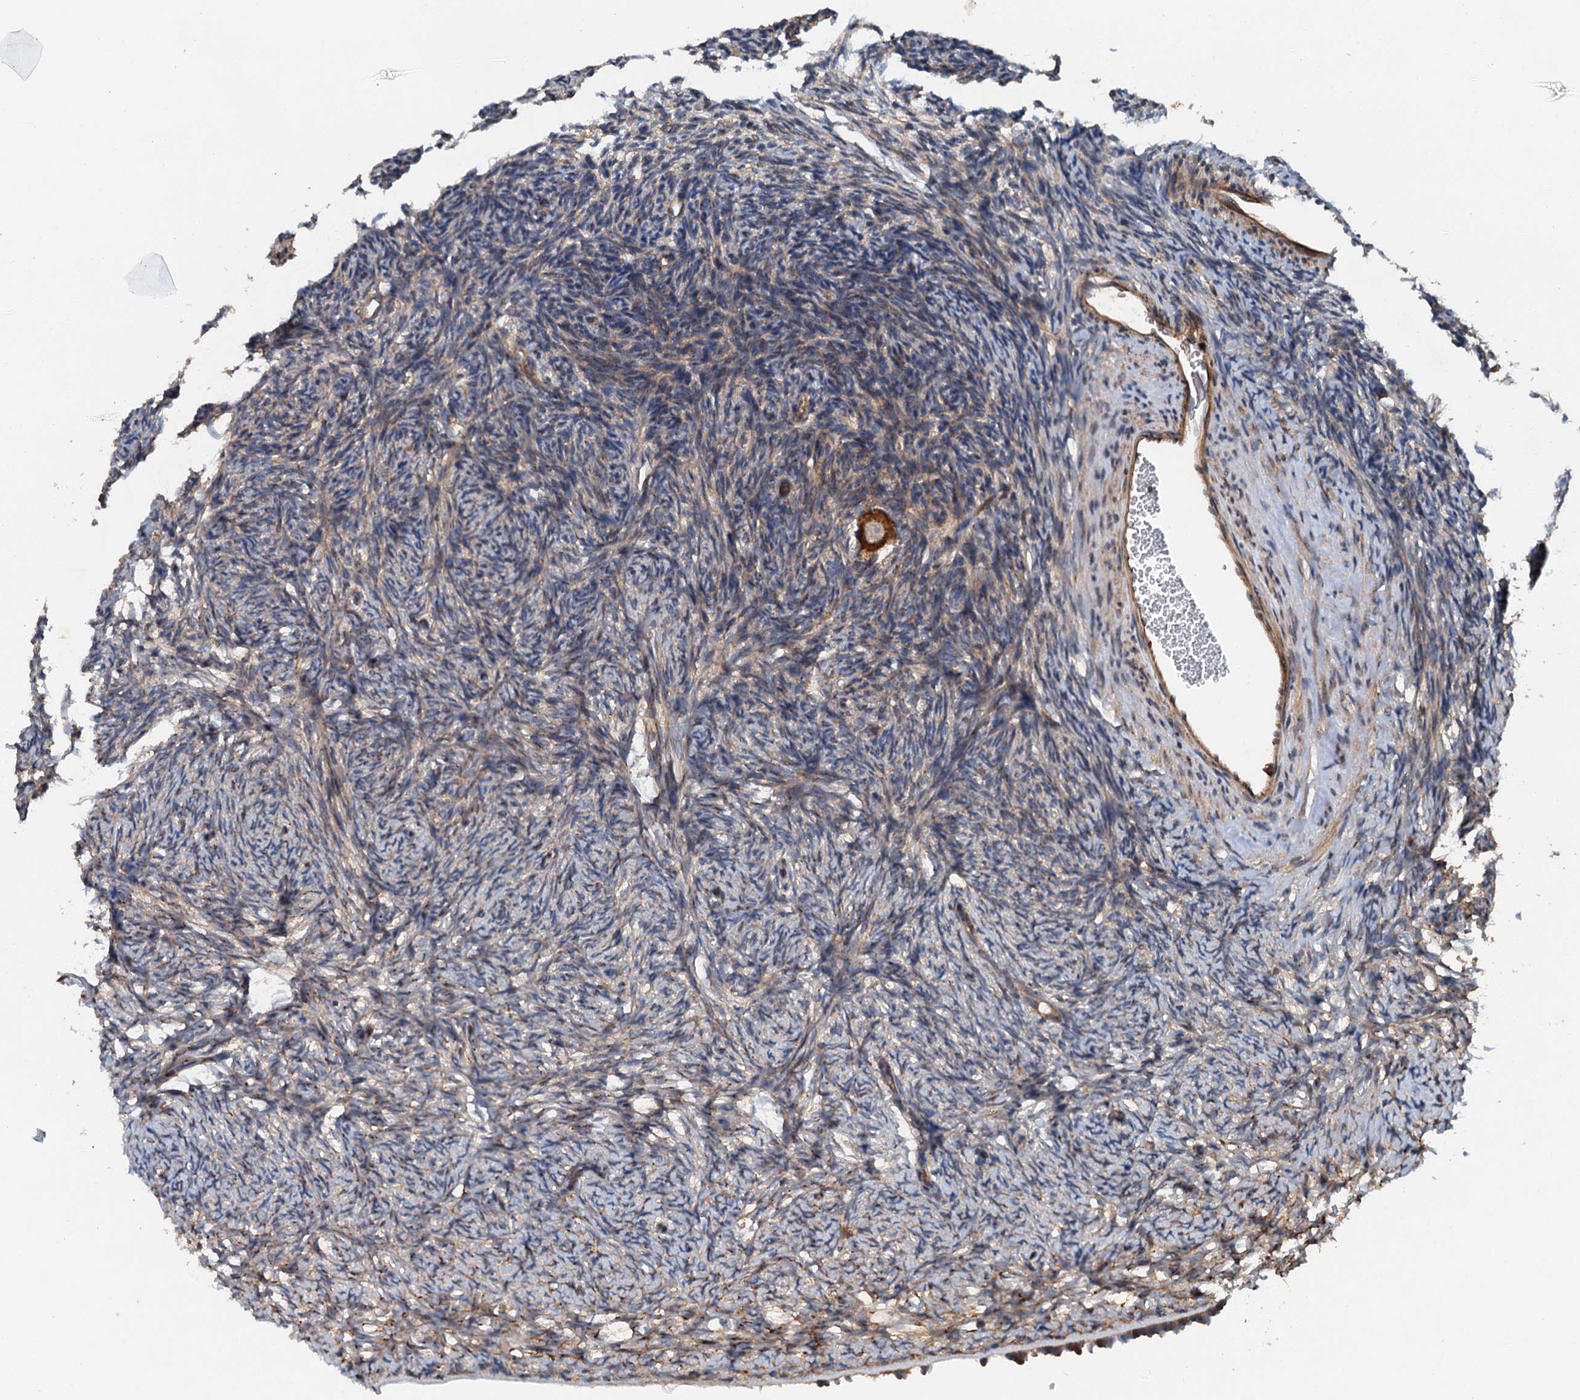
{"staining": {"intensity": "strong", "quantity": ">75%", "location": "cytoplasmic/membranous"}, "tissue": "ovary", "cell_type": "Follicle cells", "image_type": "normal", "snomed": [{"axis": "morphology", "description": "Normal tissue, NOS"}, {"axis": "topography", "description": "Ovary"}], "caption": "Unremarkable ovary displays strong cytoplasmic/membranous positivity in approximately >75% of follicle cells, visualized by immunohistochemistry.", "gene": "COG3", "patient": {"sex": "female", "age": 34}}